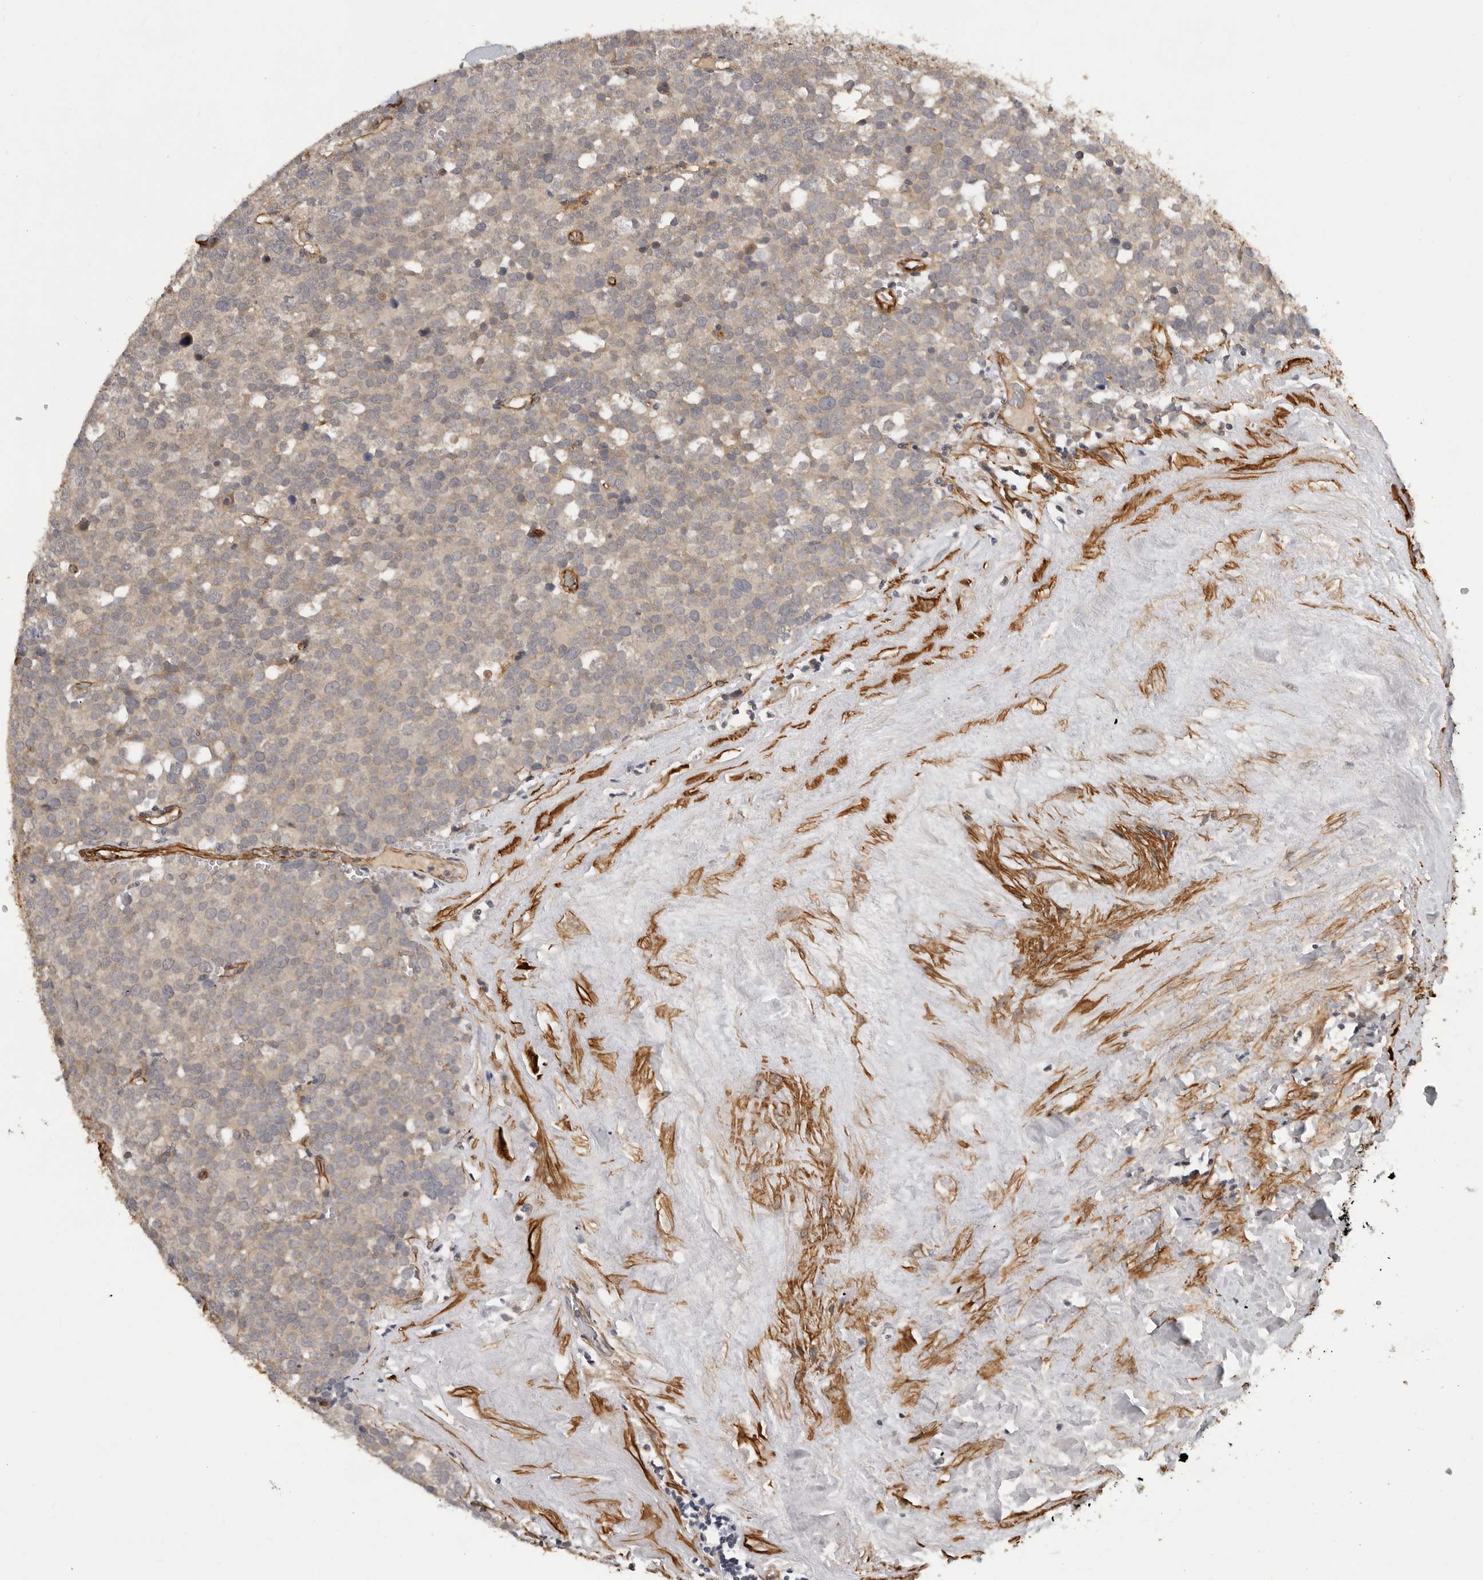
{"staining": {"intensity": "weak", "quantity": "<25%", "location": "cytoplasmic/membranous"}, "tissue": "testis cancer", "cell_type": "Tumor cells", "image_type": "cancer", "snomed": [{"axis": "morphology", "description": "Seminoma, NOS"}, {"axis": "topography", "description": "Testis"}], "caption": "Immunohistochemistry (IHC) of testis seminoma reveals no staining in tumor cells. (Immunohistochemistry (IHC), brightfield microscopy, high magnification).", "gene": "RNF157", "patient": {"sex": "male", "age": 71}}